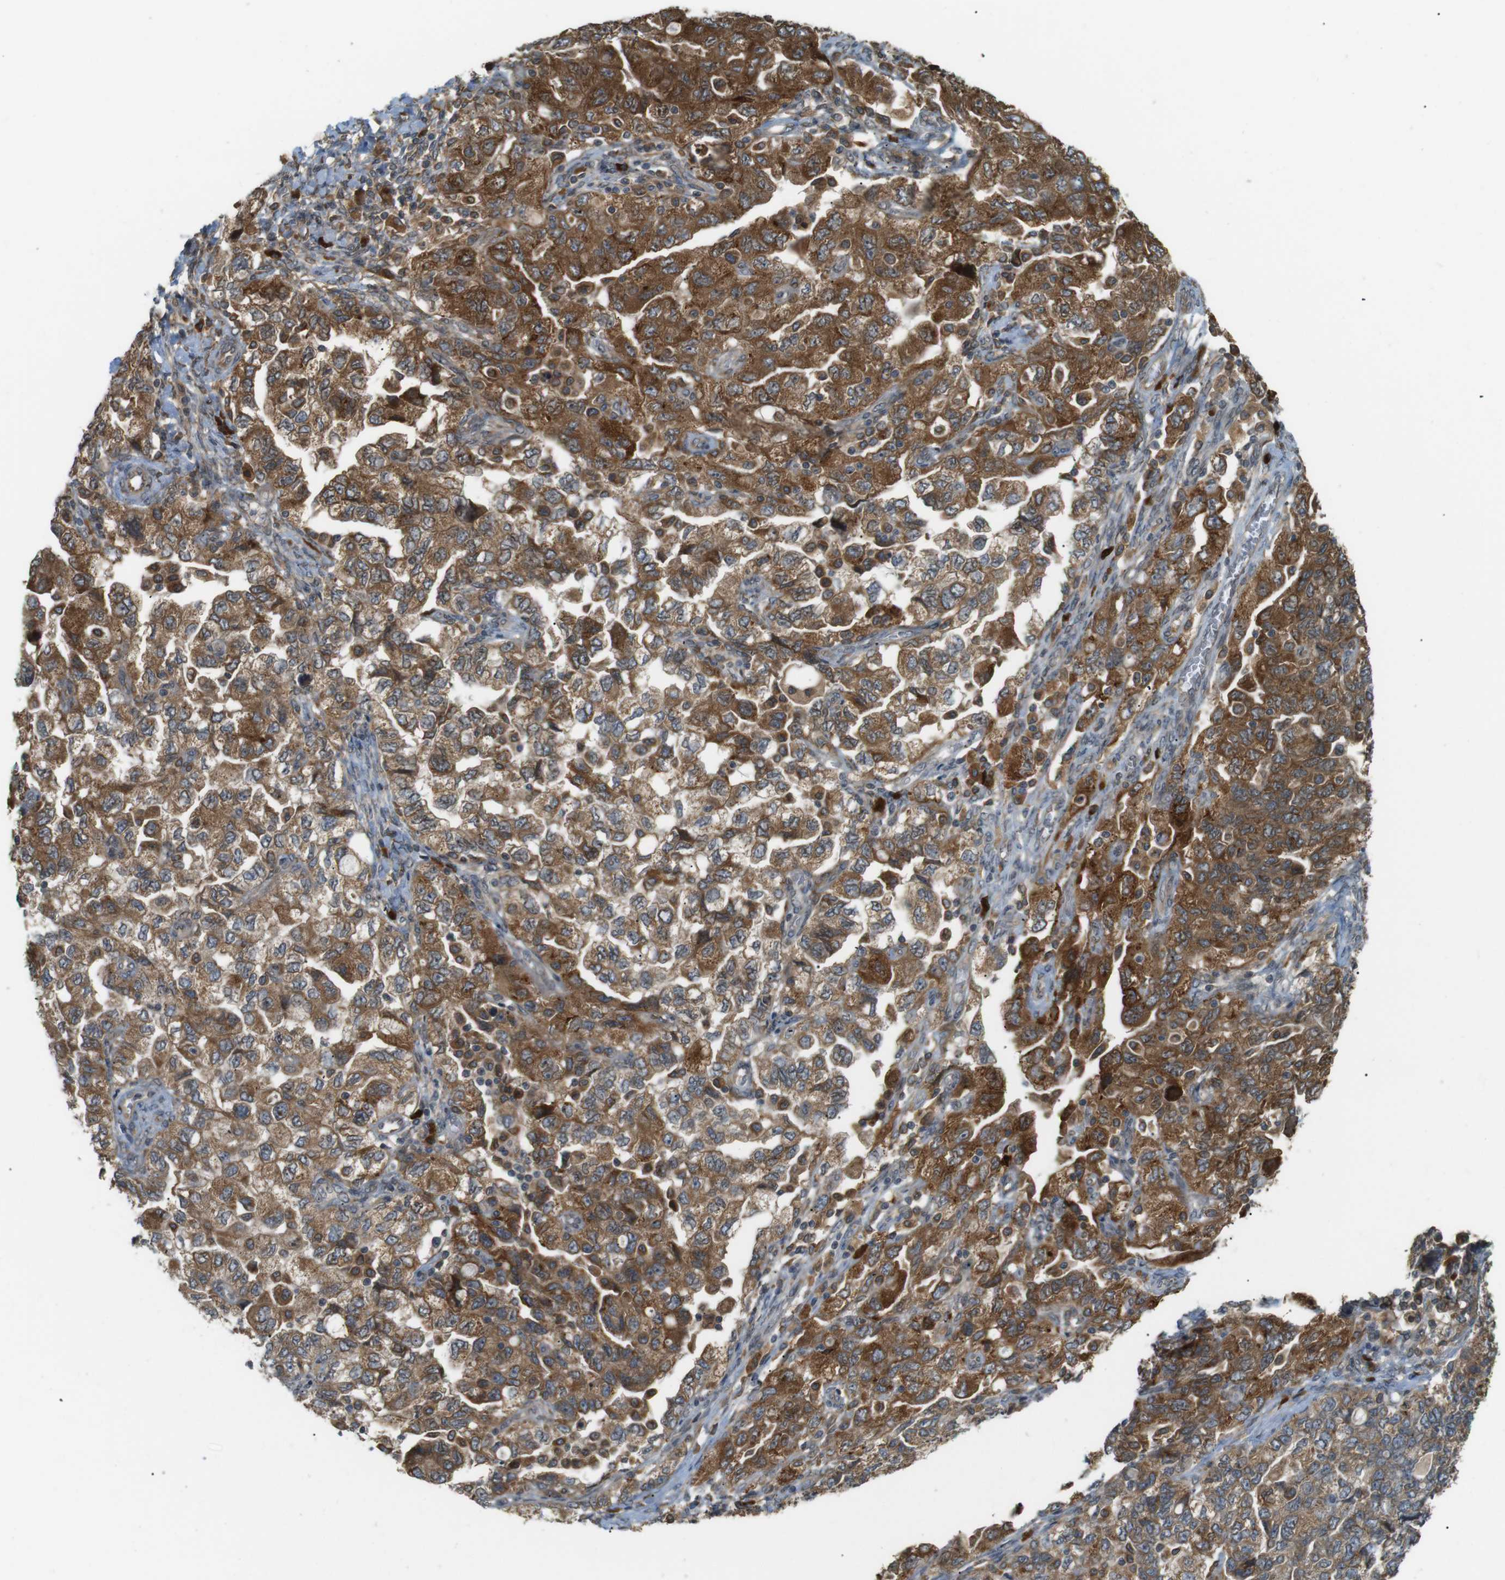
{"staining": {"intensity": "strong", "quantity": ">75%", "location": "cytoplasmic/membranous"}, "tissue": "ovarian cancer", "cell_type": "Tumor cells", "image_type": "cancer", "snomed": [{"axis": "morphology", "description": "Carcinoma, NOS"}, {"axis": "morphology", "description": "Cystadenocarcinoma, serous, NOS"}, {"axis": "topography", "description": "Ovary"}], "caption": "This is a photomicrograph of immunohistochemistry staining of ovarian serous cystadenocarcinoma, which shows strong positivity in the cytoplasmic/membranous of tumor cells.", "gene": "TMED4", "patient": {"sex": "female", "age": 69}}